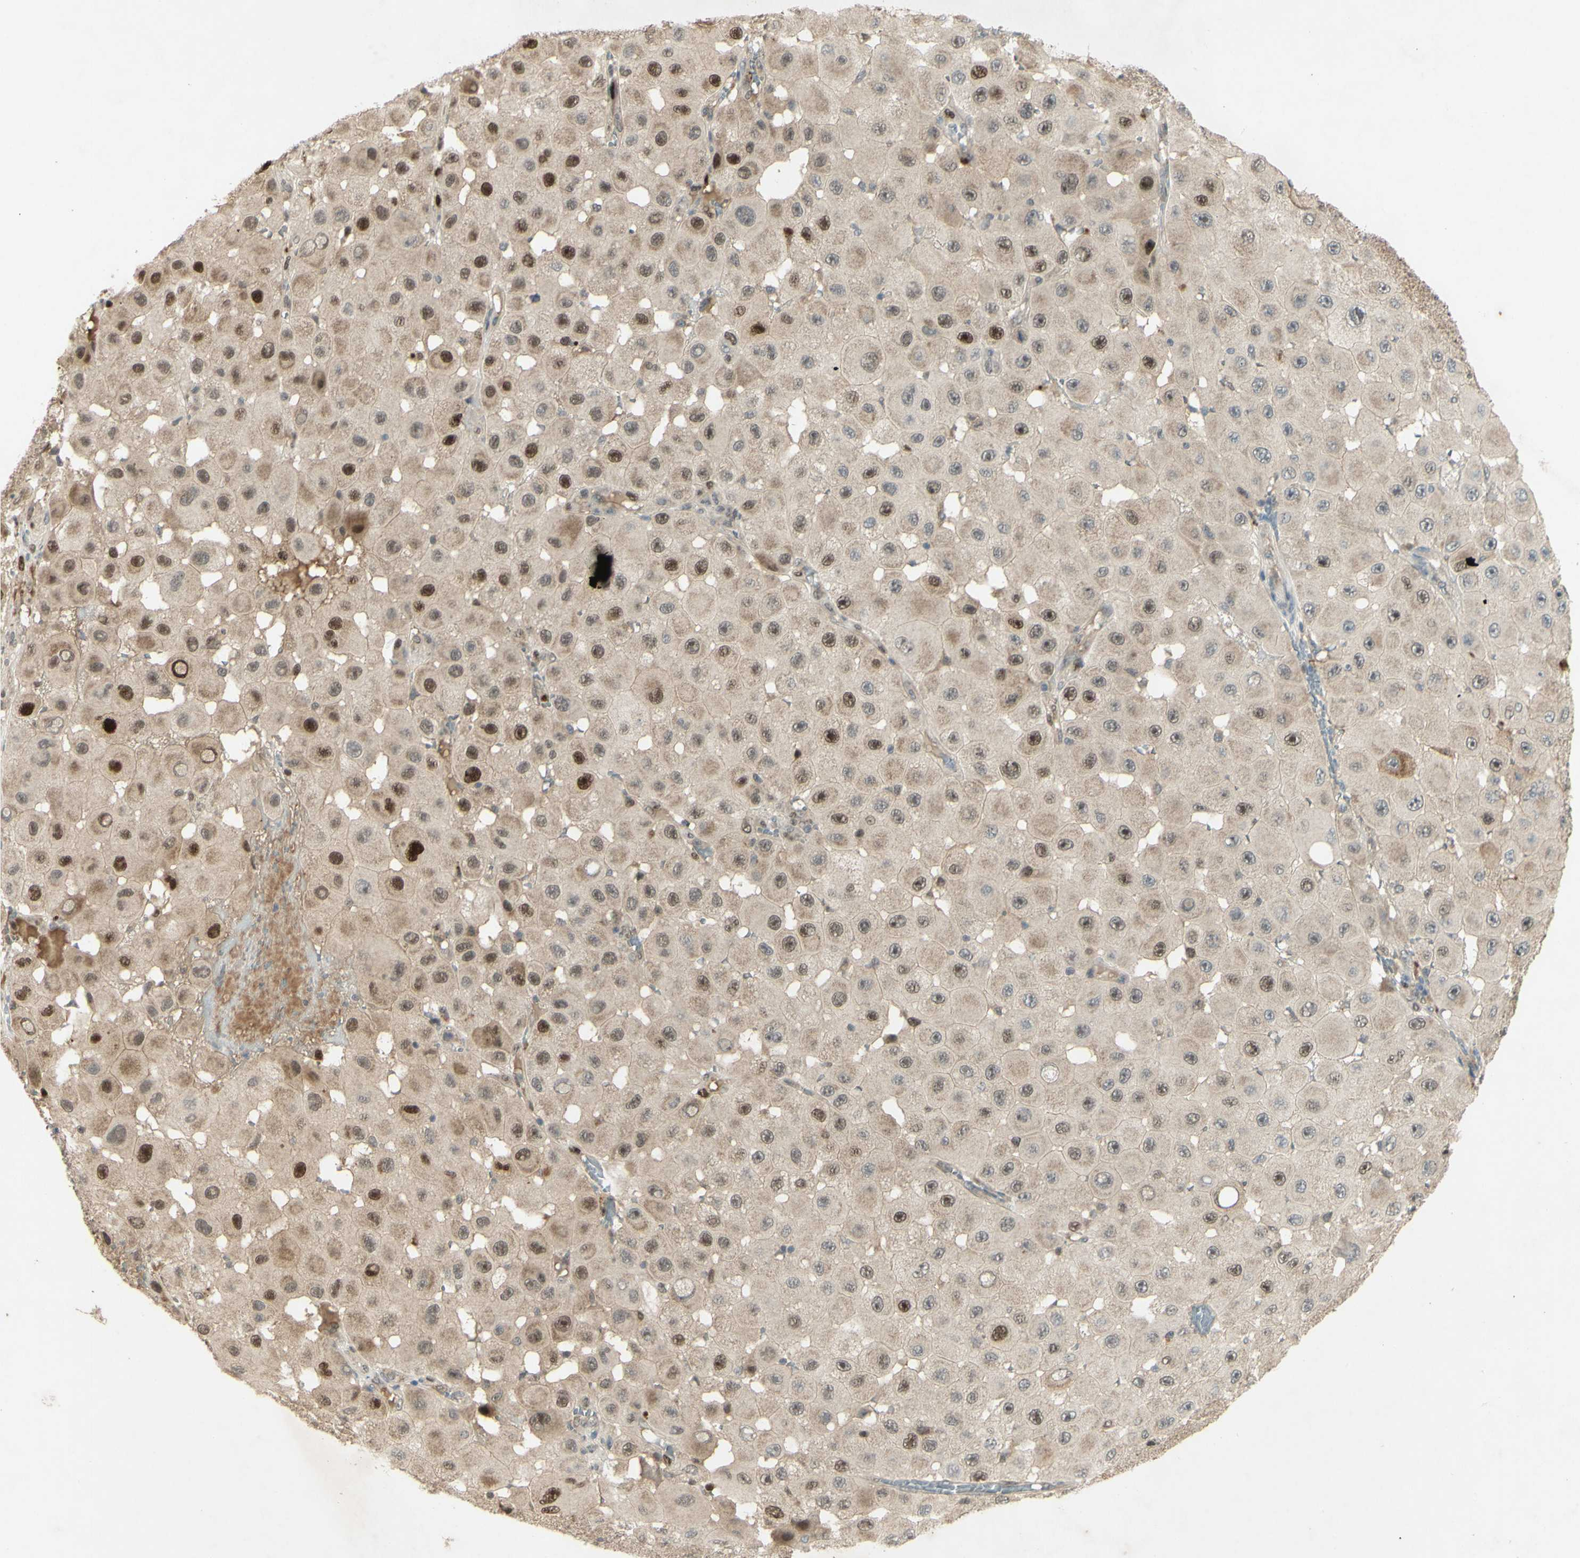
{"staining": {"intensity": "strong", "quantity": "<25%", "location": "nuclear"}, "tissue": "melanoma", "cell_type": "Tumor cells", "image_type": "cancer", "snomed": [{"axis": "morphology", "description": "Malignant melanoma, NOS"}, {"axis": "topography", "description": "Skin"}], "caption": "DAB (3,3'-diaminobenzidine) immunohistochemical staining of malignant melanoma demonstrates strong nuclear protein expression in approximately <25% of tumor cells.", "gene": "RAD18", "patient": {"sex": "female", "age": 81}}